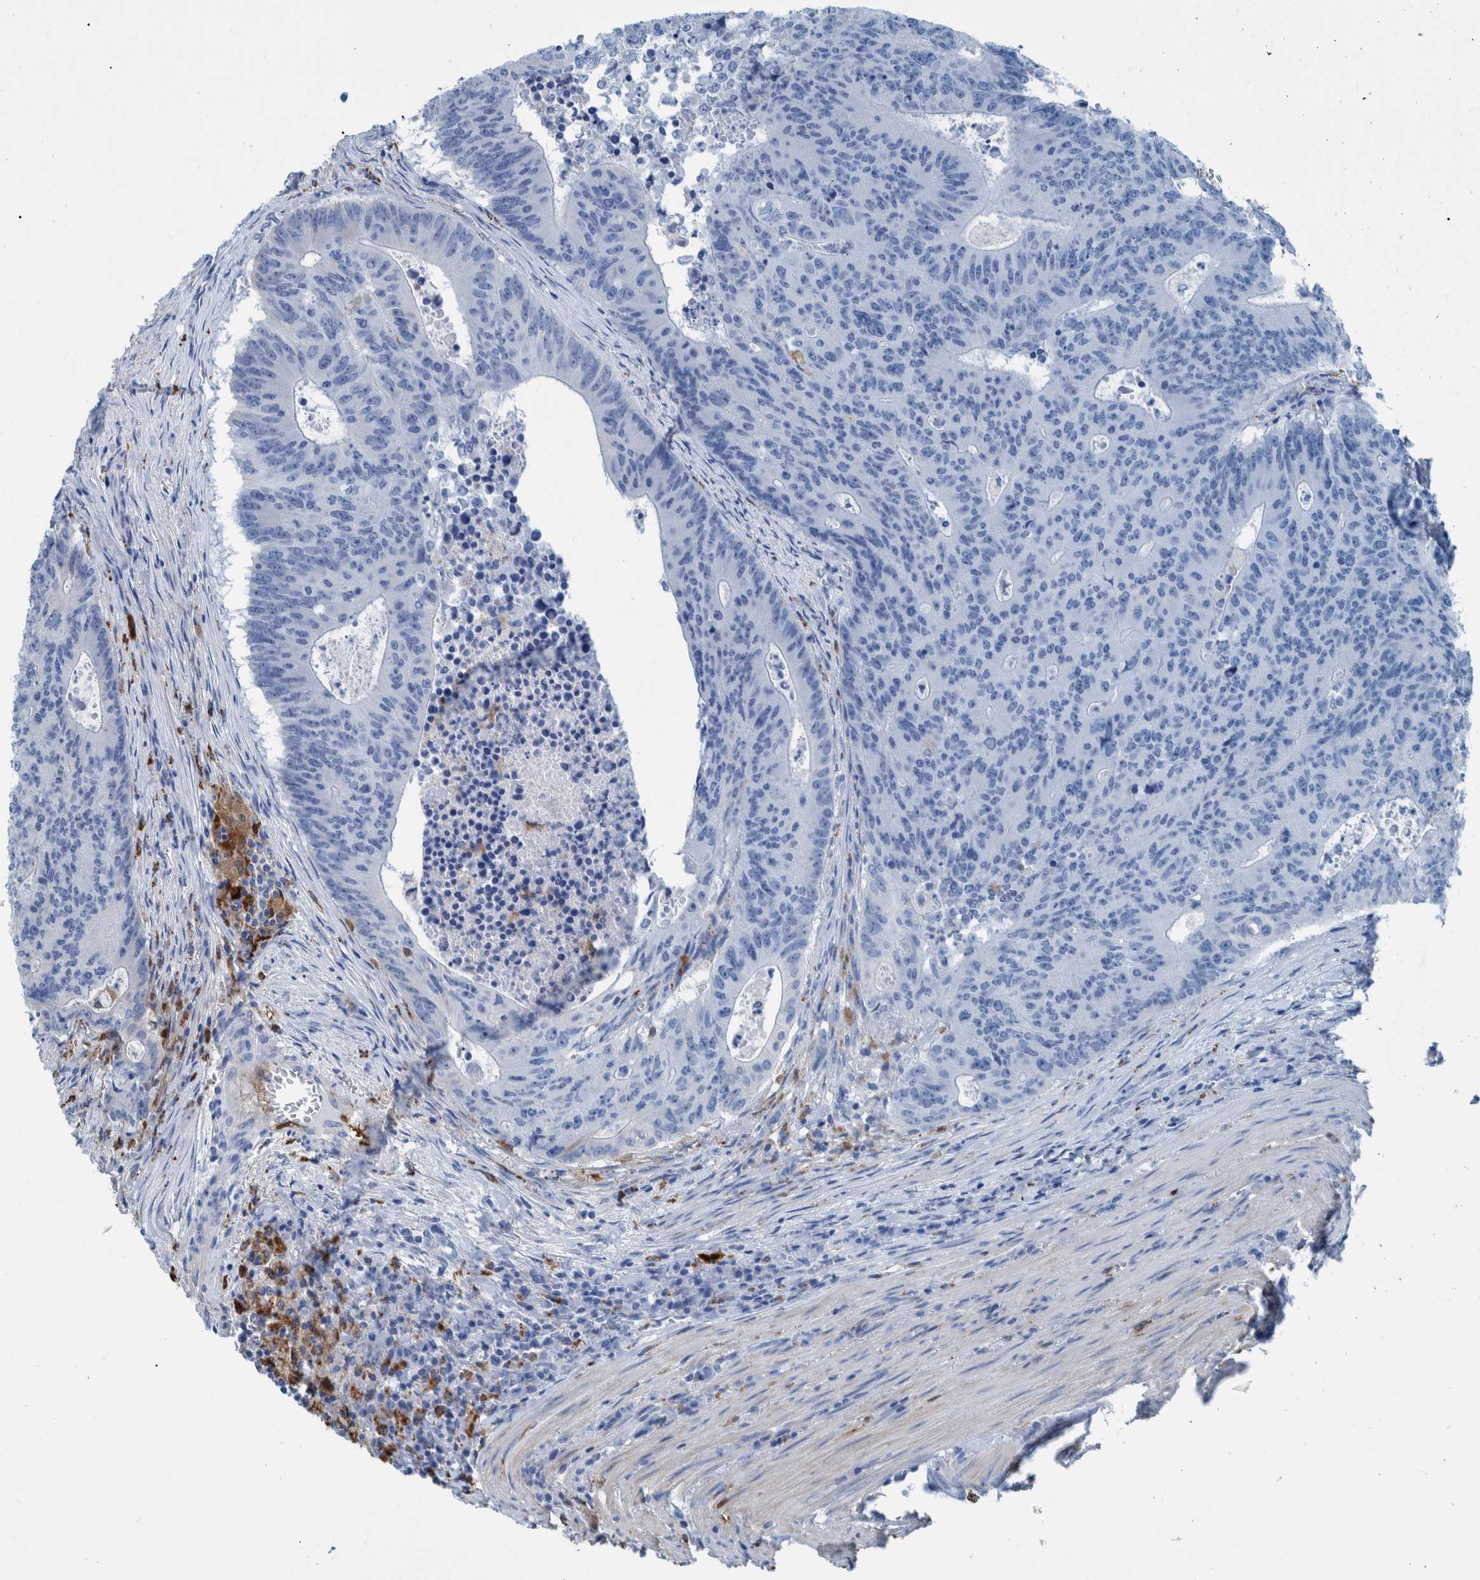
{"staining": {"intensity": "negative", "quantity": "none", "location": "none"}, "tissue": "colorectal cancer", "cell_type": "Tumor cells", "image_type": "cancer", "snomed": [{"axis": "morphology", "description": "Adenocarcinoma, NOS"}, {"axis": "topography", "description": "Colon"}], "caption": "Protein analysis of adenocarcinoma (colorectal) reveals no significant positivity in tumor cells. (DAB (3,3'-diaminobenzidine) IHC with hematoxylin counter stain).", "gene": "IDO1", "patient": {"sex": "male", "age": 87}}